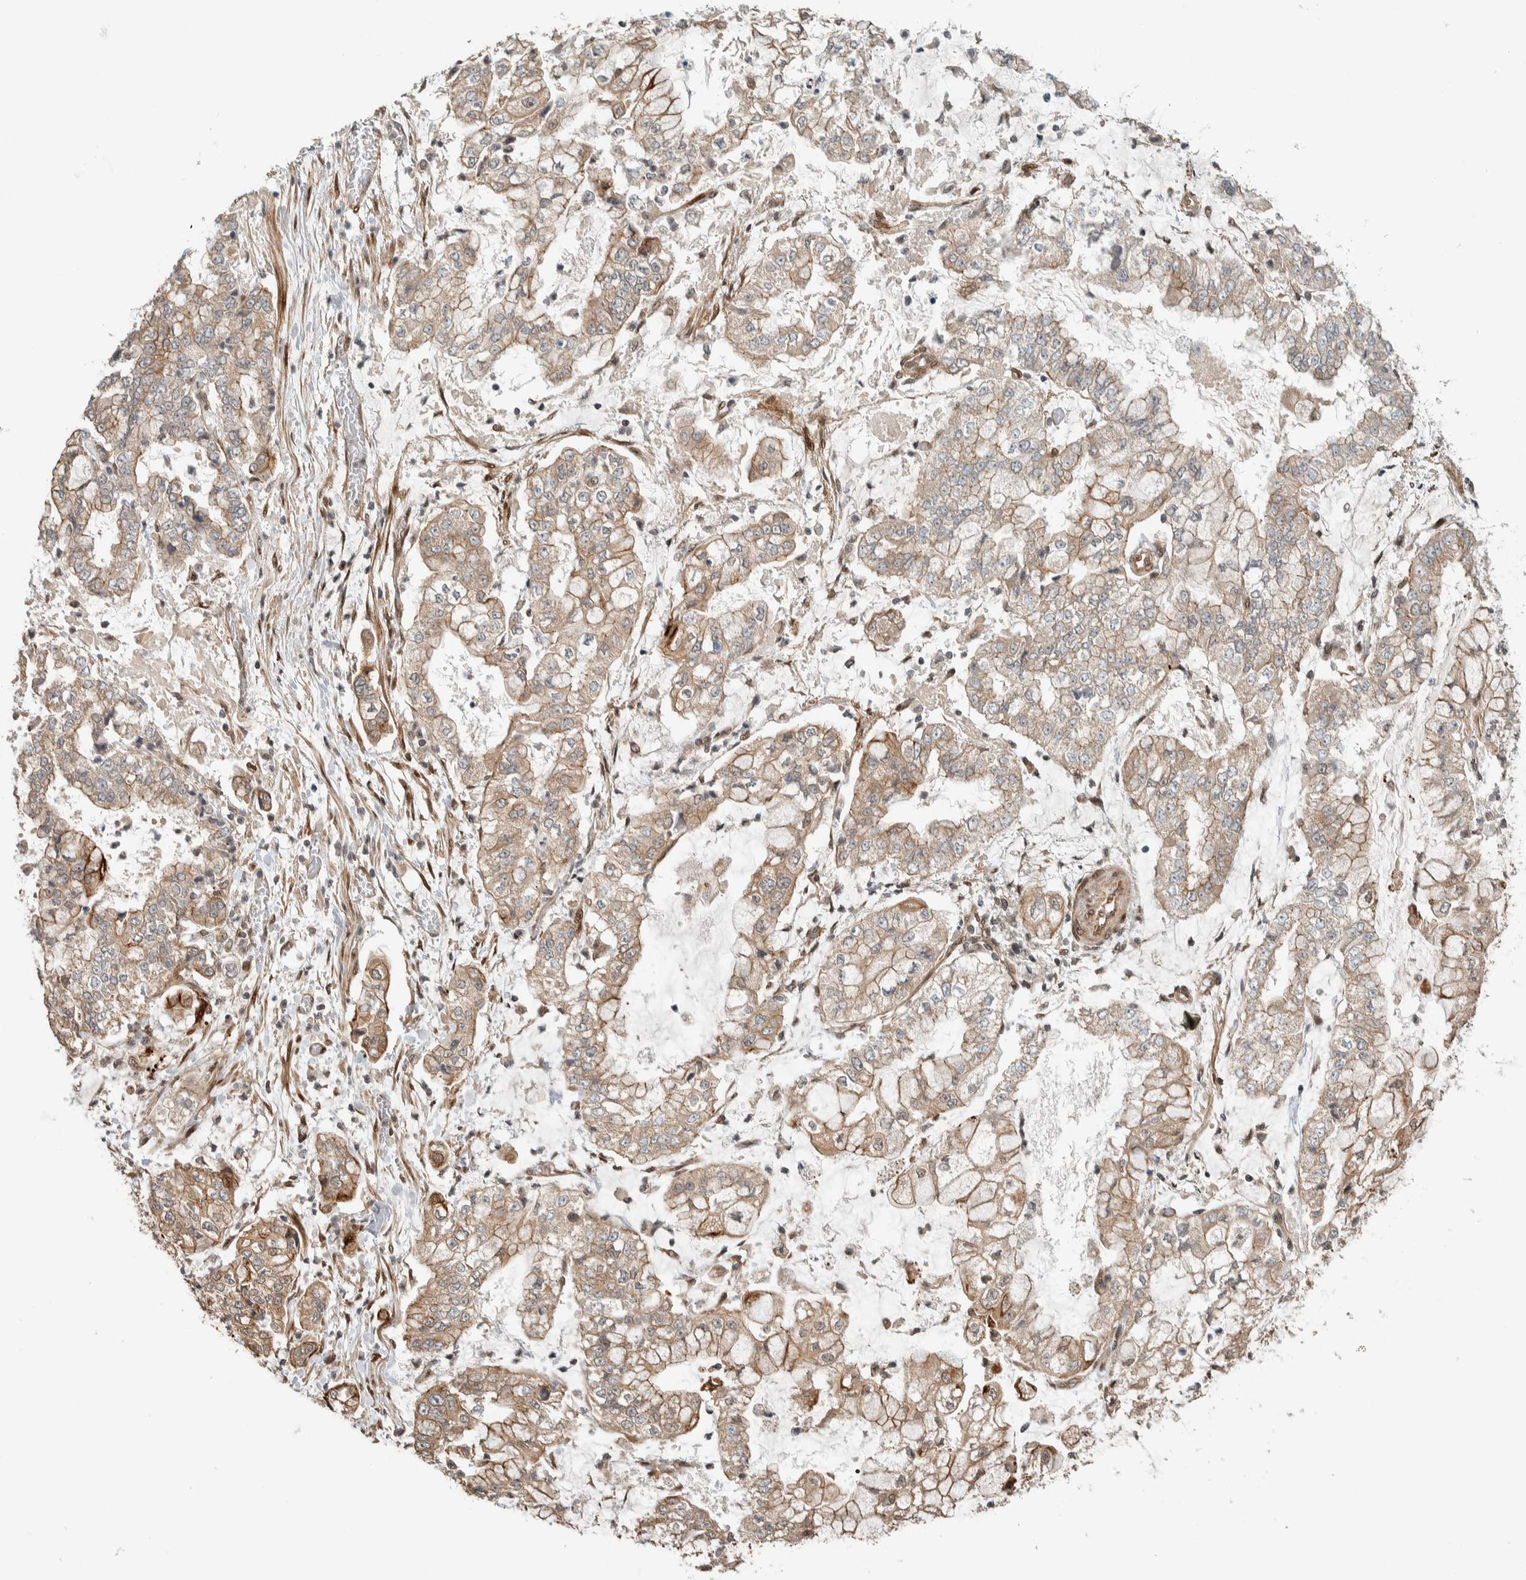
{"staining": {"intensity": "weak", "quantity": ">75%", "location": "cytoplasmic/membranous"}, "tissue": "stomach cancer", "cell_type": "Tumor cells", "image_type": "cancer", "snomed": [{"axis": "morphology", "description": "Adenocarcinoma, NOS"}, {"axis": "topography", "description": "Stomach"}], "caption": "Protein analysis of stomach cancer tissue demonstrates weak cytoplasmic/membranous expression in about >75% of tumor cells.", "gene": "STXBP4", "patient": {"sex": "male", "age": 76}}